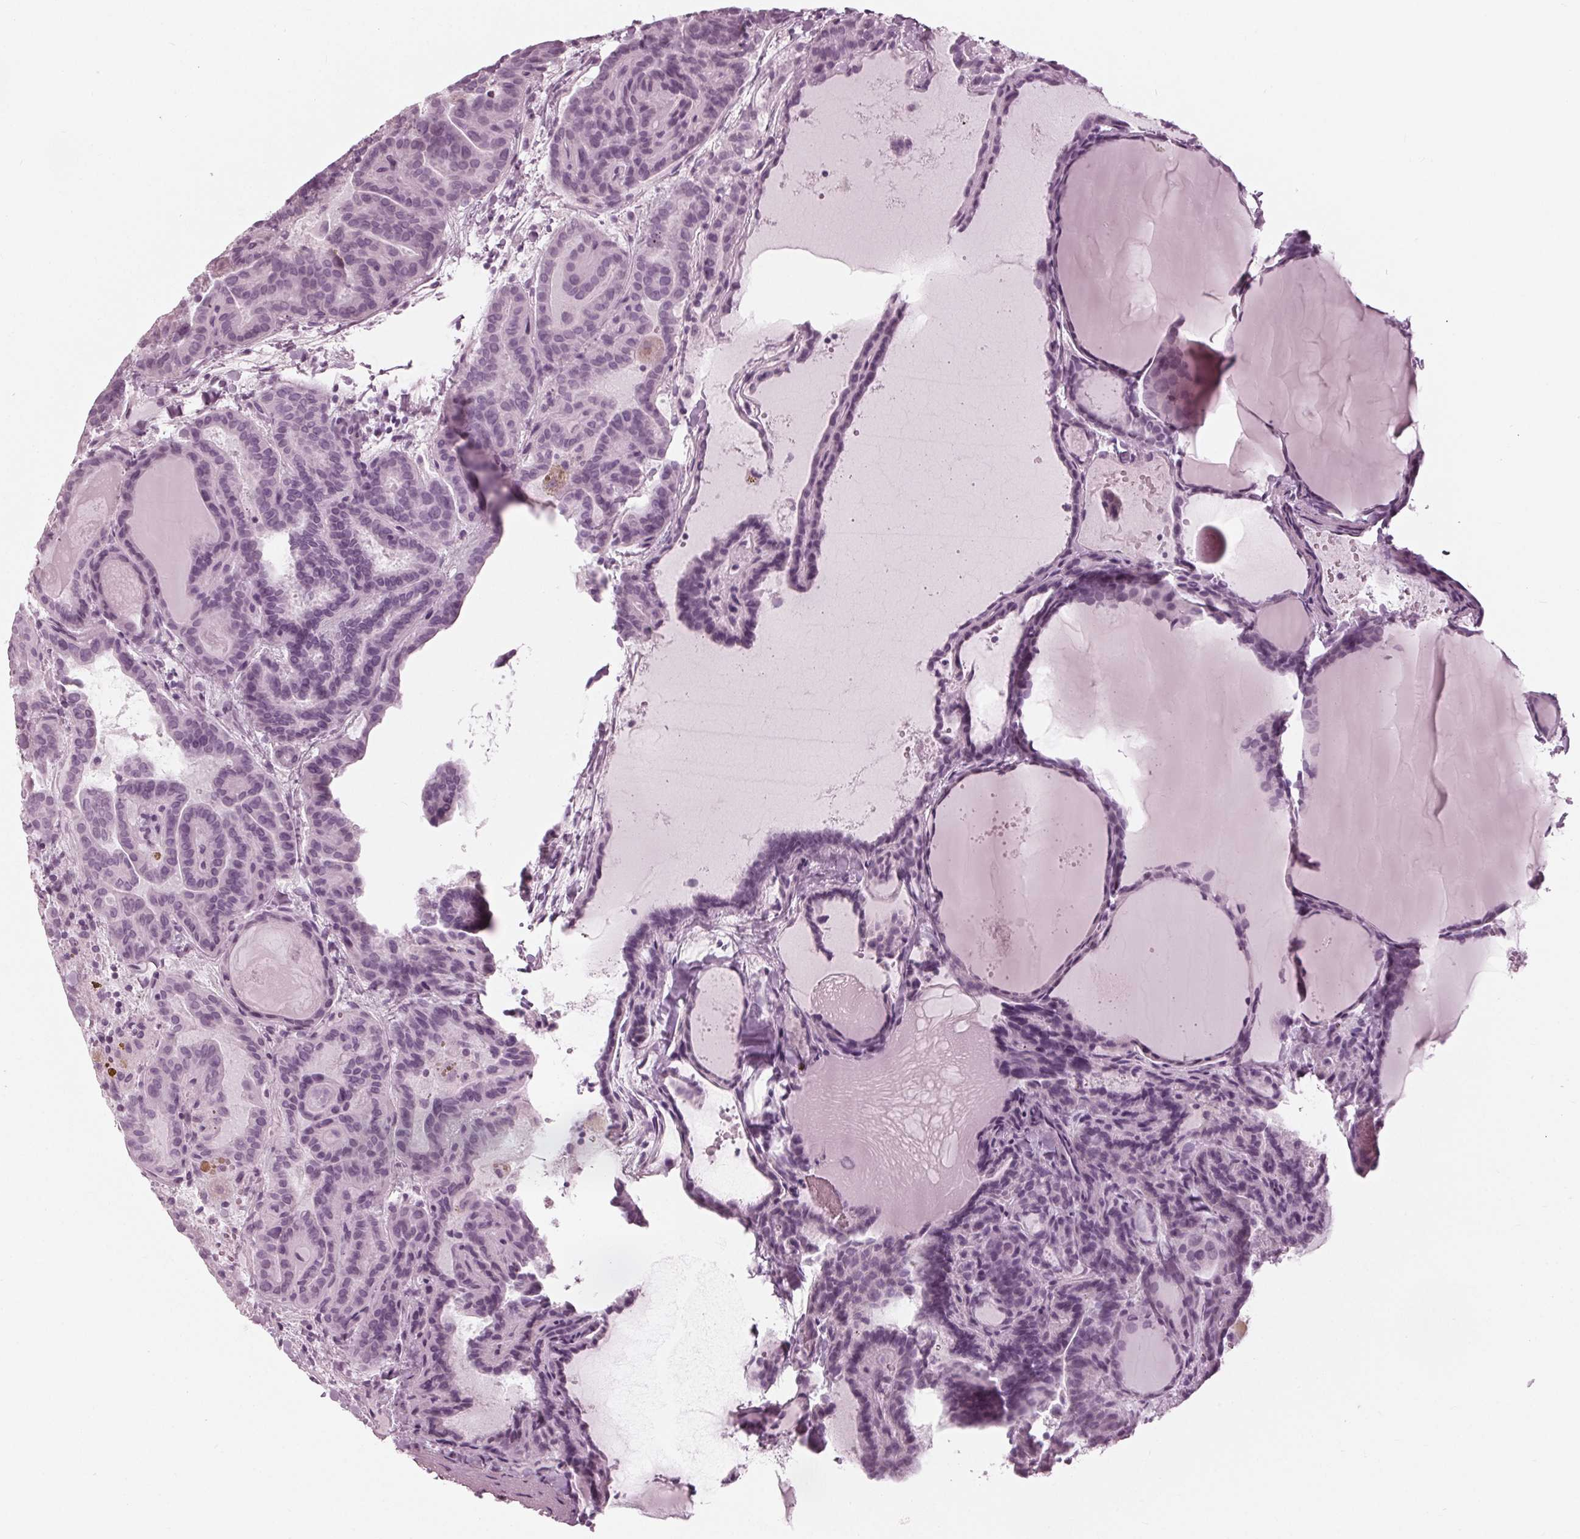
{"staining": {"intensity": "negative", "quantity": "none", "location": "none"}, "tissue": "thyroid cancer", "cell_type": "Tumor cells", "image_type": "cancer", "snomed": [{"axis": "morphology", "description": "Papillary adenocarcinoma, NOS"}, {"axis": "topography", "description": "Thyroid gland"}], "caption": "DAB immunohistochemical staining of human thyroid cancer demonstrates no significant expression in tumor cells.", "gene": "KRT28", "patient": {"sex": "female", "age": 46}}